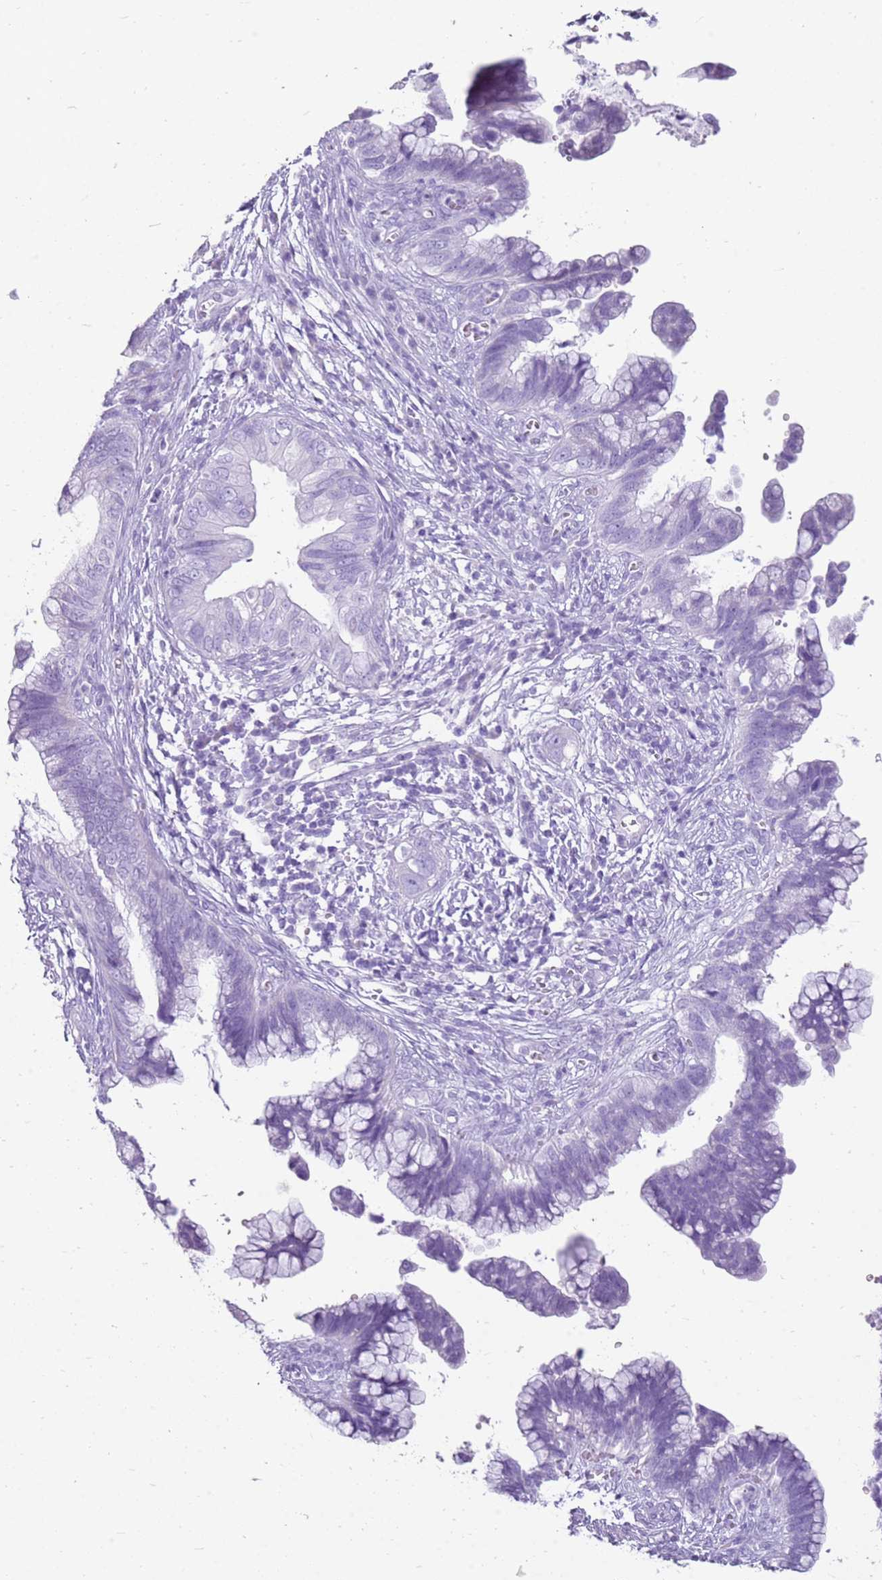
{"staining": {"intensity": "negative", "quantity": "none", "location": "none"}, "tissue": "cervical cancer", "cell_type": "Tumor cells", "image_type": "cancer", "snomed": [{"axis": "morphology", "description": "Adenocarcinoma, NOS"}, {"axis": "topography", "description": "Cervix"}], "caption": "Histopathology image shows no significant protein positivity in tumor cells of cervical adenocarcinoma.", "gene": "CA8", "patient": {"sex": "female", "age": 44}}